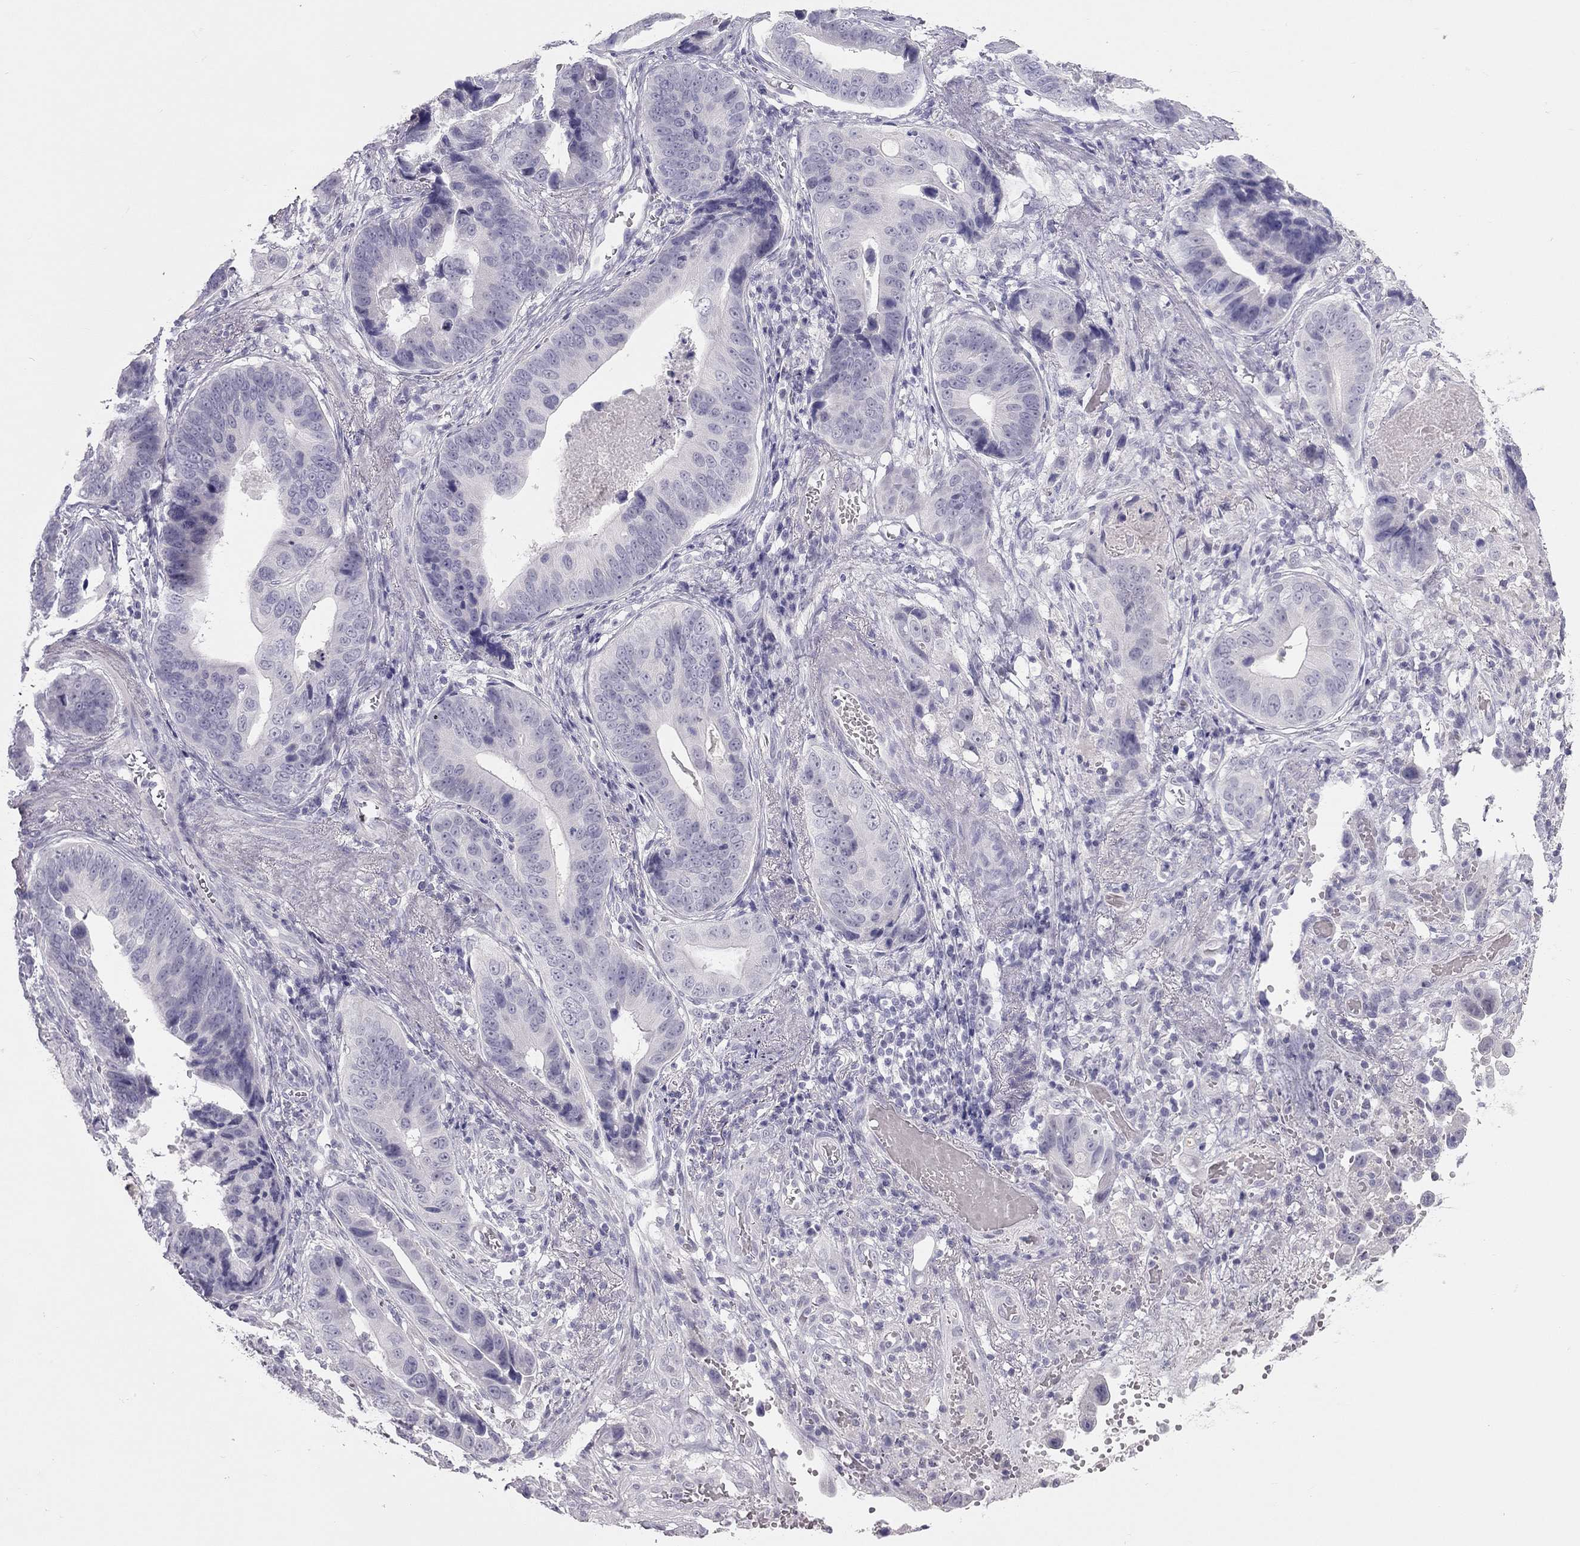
{"staining": {"intensity": "negative", "quantity": "none", "location": "none"}, "tissue": "stomach cancer", "cell_type": "Tumor cells", "image_type": "cancer", "snomed": [{"axis": "morphology", "description": "Adenocarcinoma, NOS"}, {"axis": "topography", "description": "Stomach"}], "caption": "Tumor cells show no significant protein expression in adenocarcinoma (stomach). (DAB (3,3'-diaminobenzidine) immunohistochemistry with hematoxylin counter stain).", "gene": "SPATA12", "patient": {"sex": "male", "age": 84}}